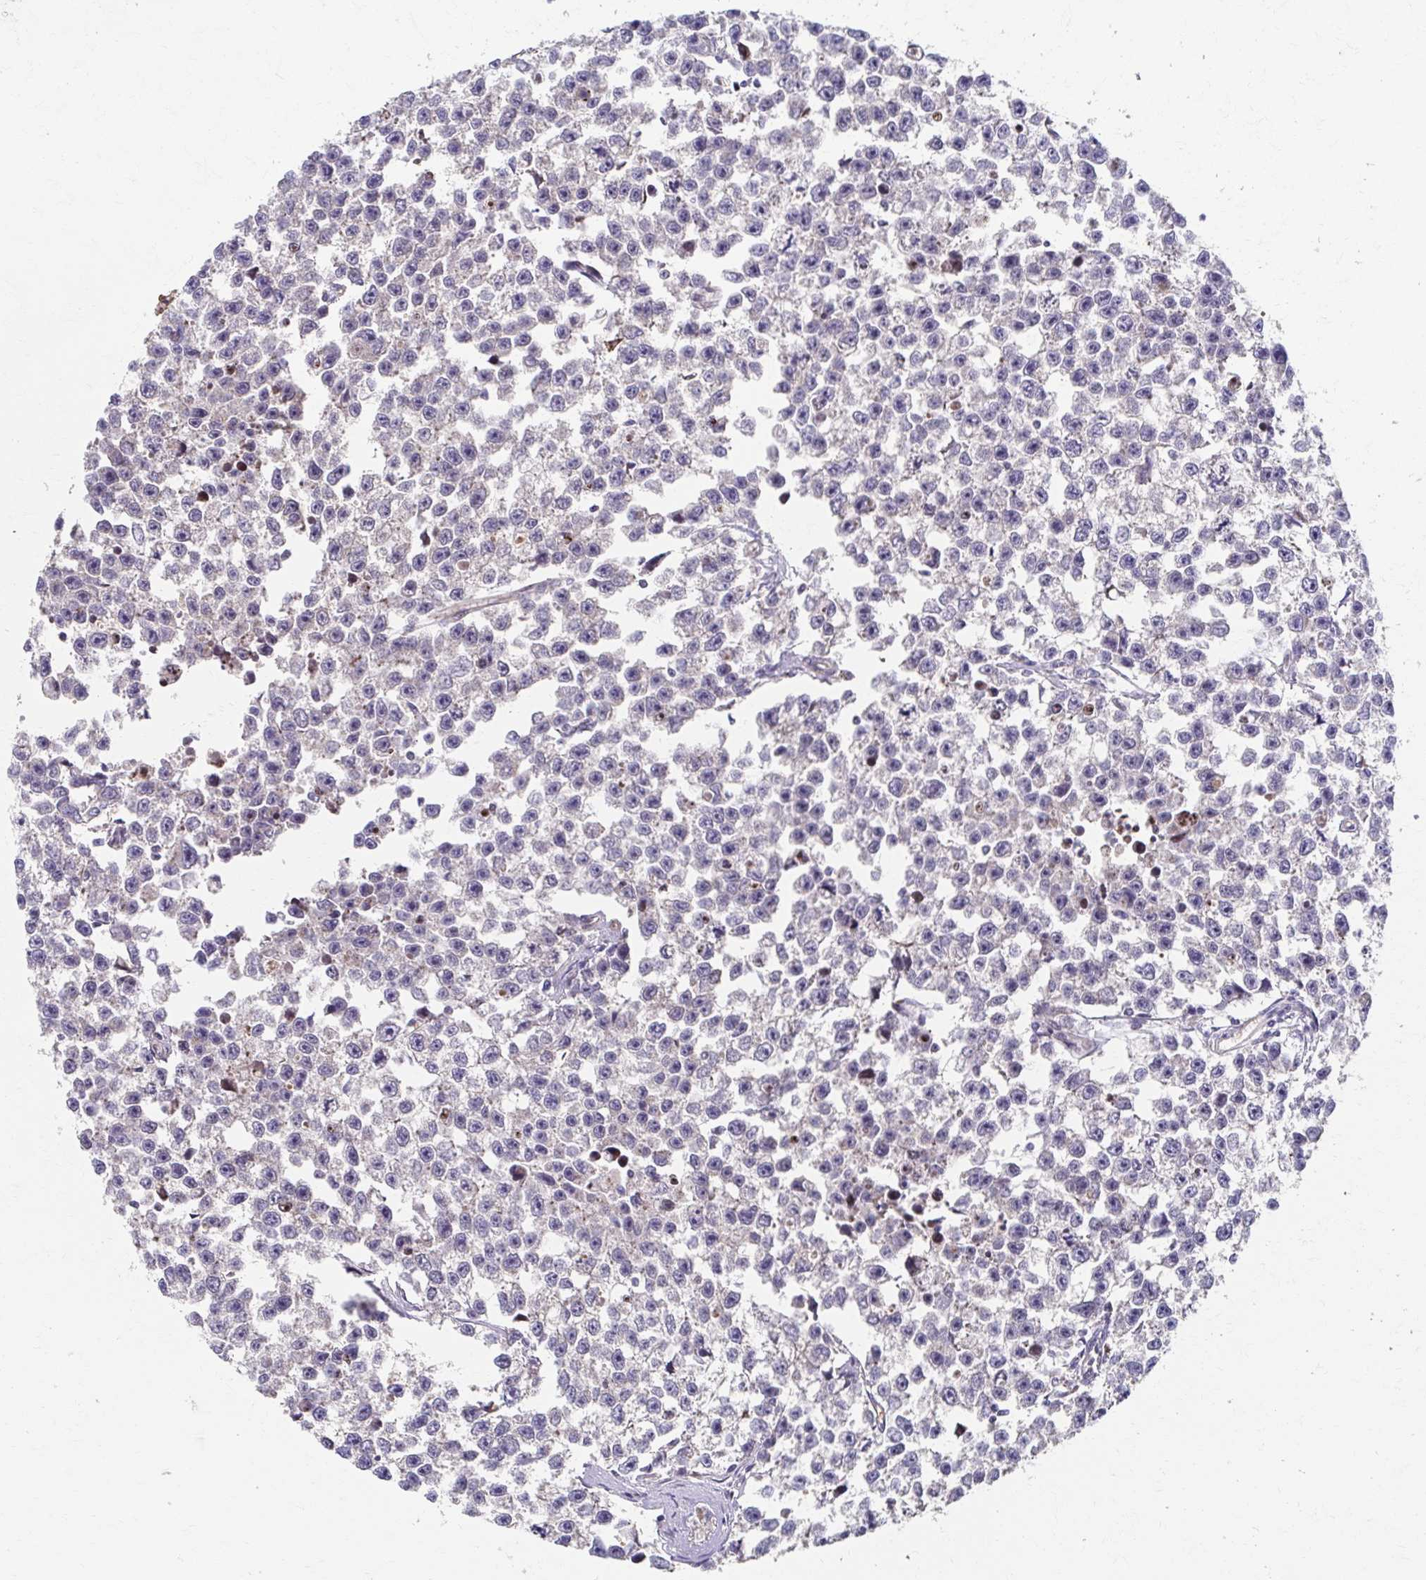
{"staining": {"intensity": "negative", "quantity": "none", "location": "none"}, "tissue": "testis cancer", "cell_type": "Tumor cells", "image_type": "cancer", "snomed": [{"axis": "morphology", "description": "Seminoma, NOS"}, {"axis": "topography", "description": "Testis"}], "caption": "High power microscopy histopathology image of an immunohistochemistry micrograph of seminoma (testis), revealing no significant staining in tumor cells.", "gene": "SKA2", "patient": {"sex": "male", "age": 26}}